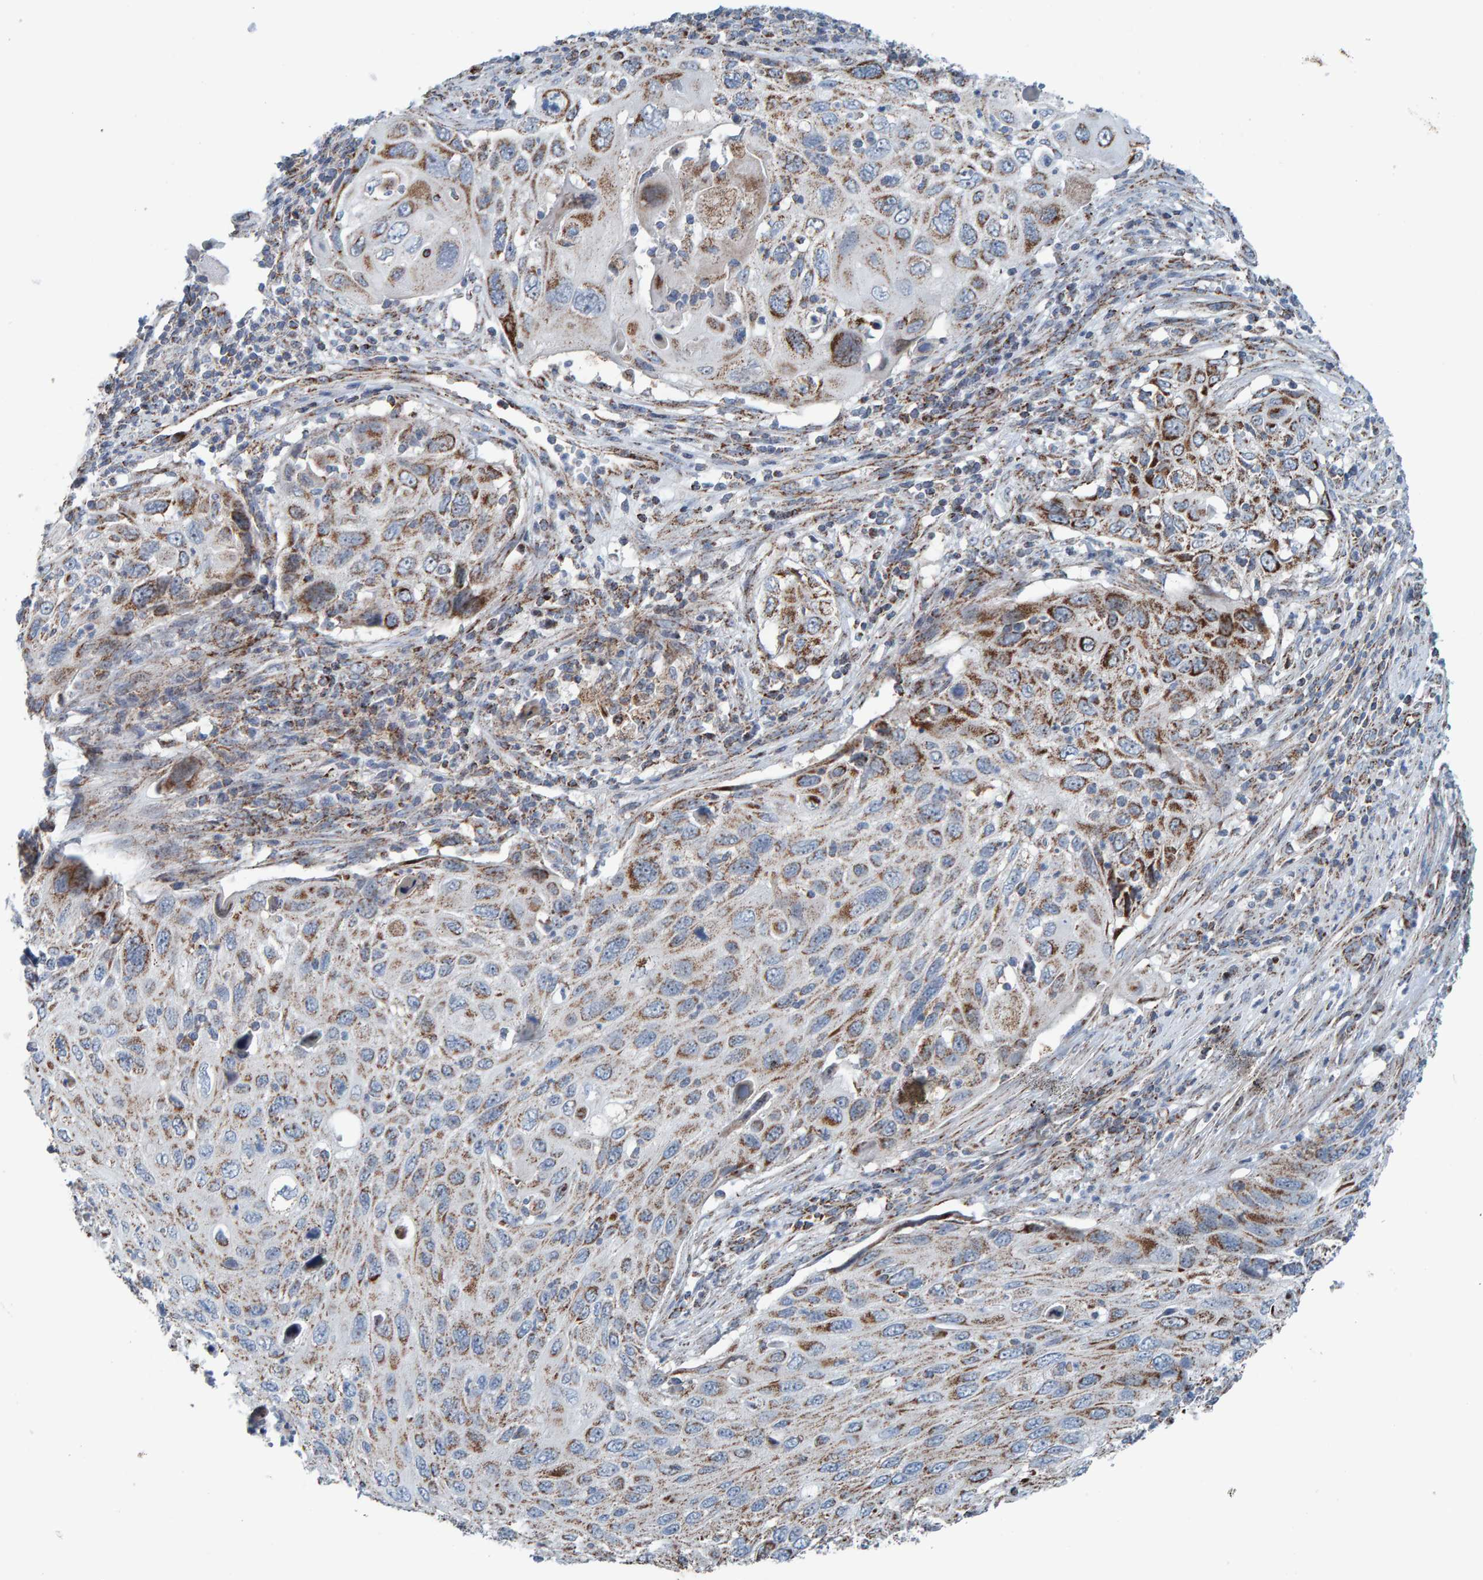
{"staining": {"intensity": "strong", "quantity": "<25%", "location": "cytoplasmic/membranous"}, "tissue": "cervical cancer", "cell_type": "Tumor cells", "image_type": "cancer", "snomed": [{"axis": "morphology", "description": "Squamous cell carcinoma, NOS"}, {"axis": "topography", "description": "Cervix"}], "caption": "Cervical cancer stained with IHC displays strong cytoplasmic/membranous staining in approximately <25% of tumor cells.", "gene": "ZNF48", "patient": {"sex": "female", "age": 70}}